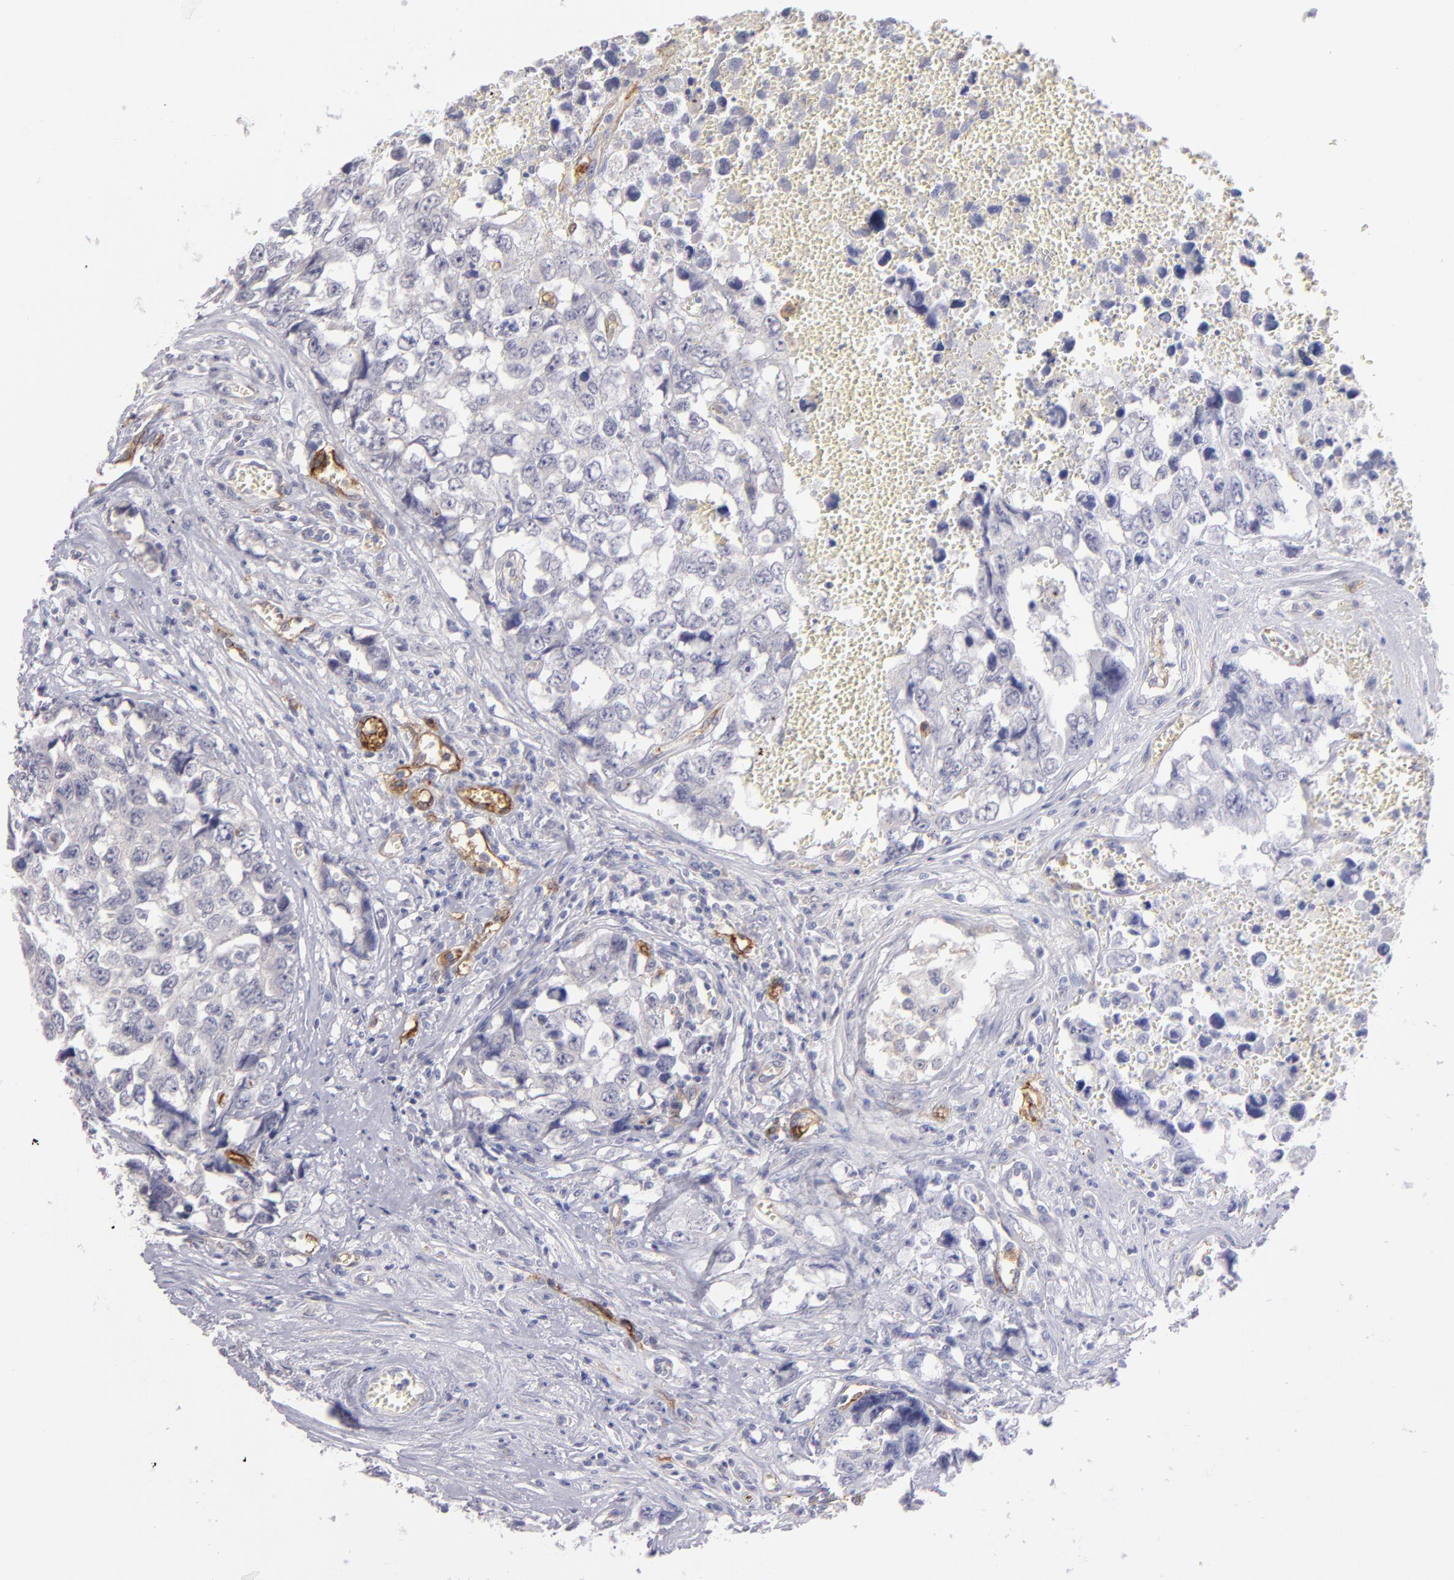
{"staining": {"intensity": "negative", "quantity": "none", "location": "none"}, "tissue": "testis cancer", "cell_type": "Tumor cells", "image_type": "cancer", "snomed": [{"axis": "morphology", "description": "Carcinoma, Embryonal, NOS"}, {"axis": "topography", "description": "Testis"}], "caption": "This is an immunohistochemistry (IHC) histopathology image of embryonal carcinoma (testis). There is no expression in tumor cells.", "gene": "THBD", "patient": {"sex": "male", "age": 31}}